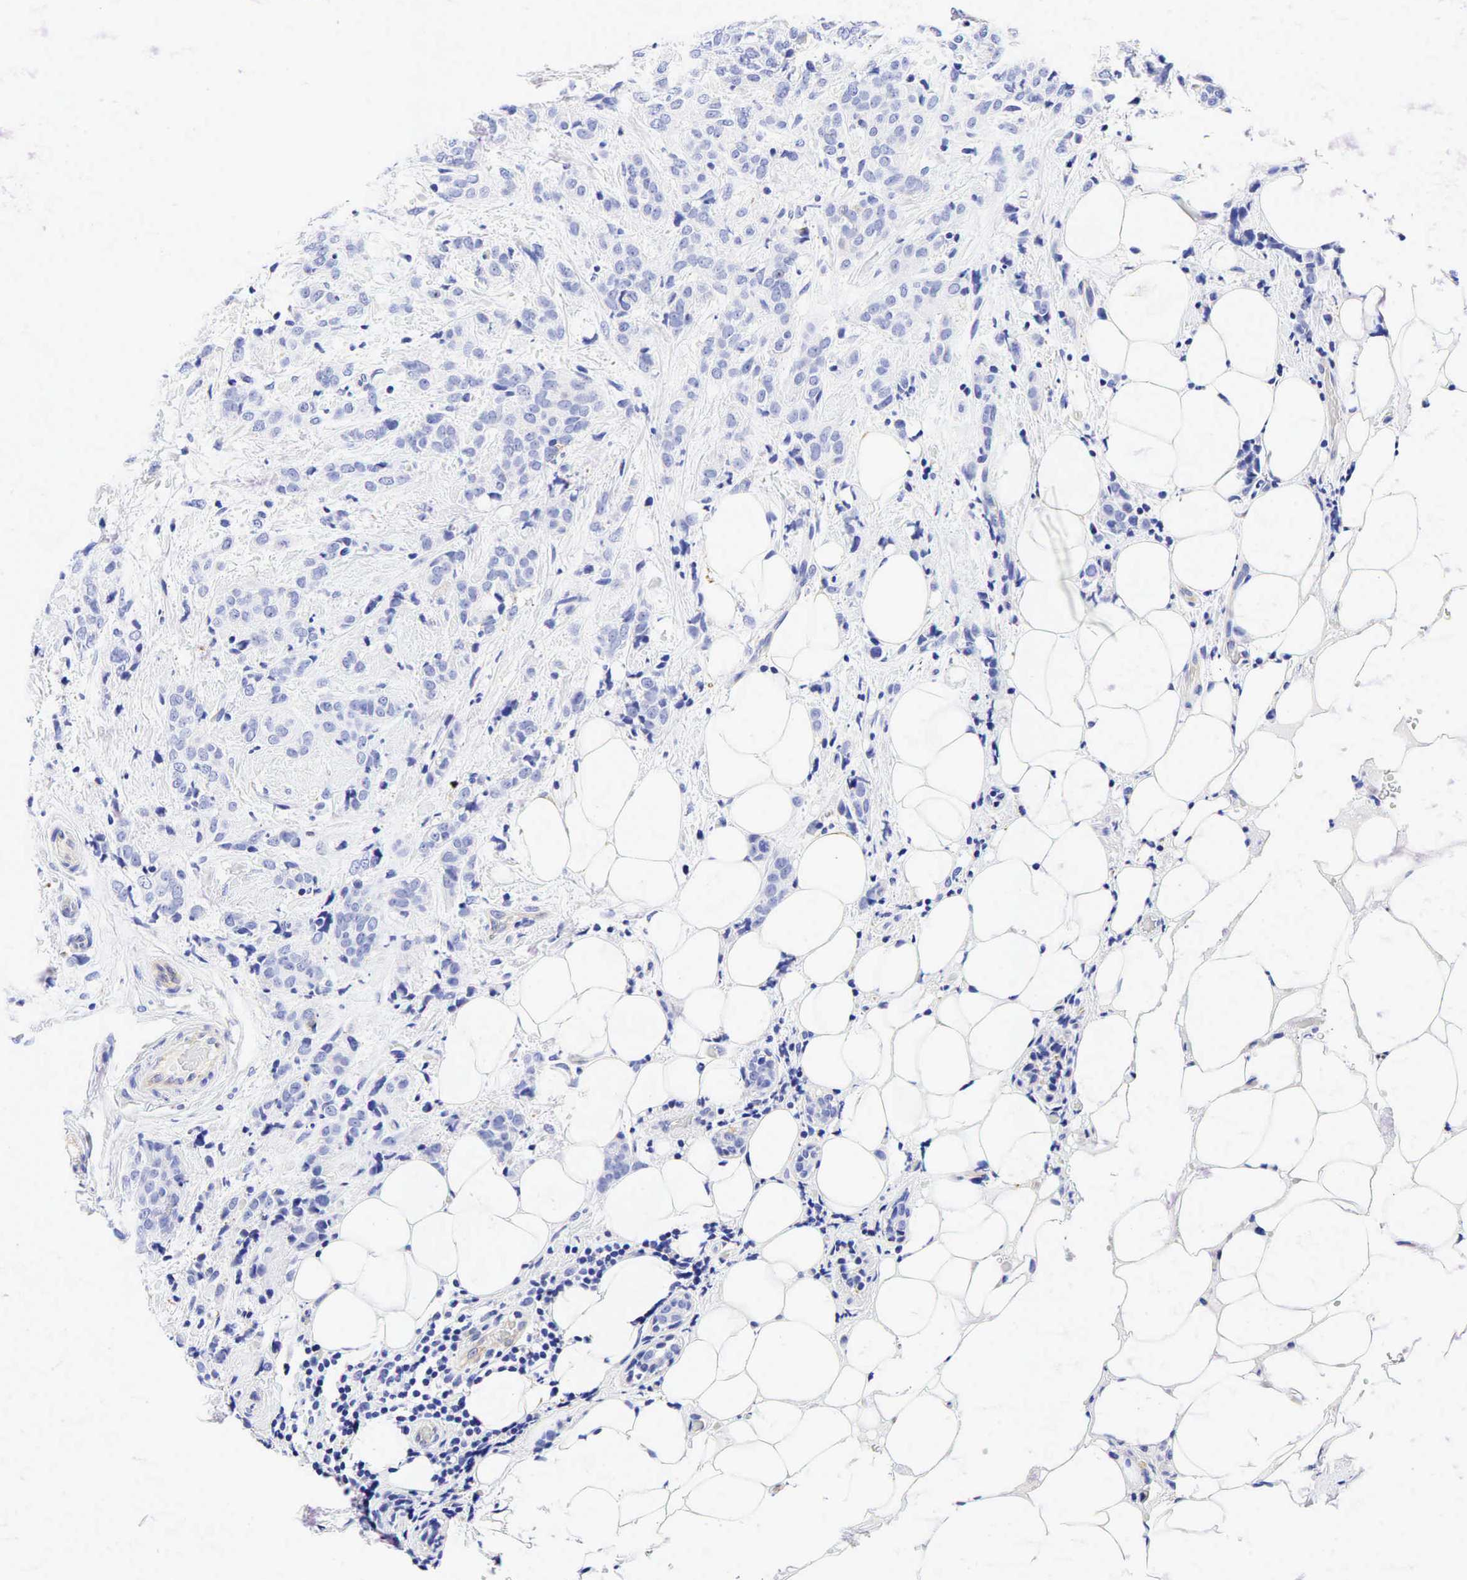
{"staining": {"intensity": "negative", "quantity": "none", "location": "none"}, "tissue": "breast cancer", "cell_type": "Tumor cells", "image_type": "cancer", "snomed": [{"axis": "morphology", "description": "Duct carcinoma"}, {"axis": "topography", "description": "Breast"}], "caption": "Tumor cells are negative for protein expression in human breast cancer.", "gene": "TNFRSF8", "patient": {"sex": "female", "age": 53}}